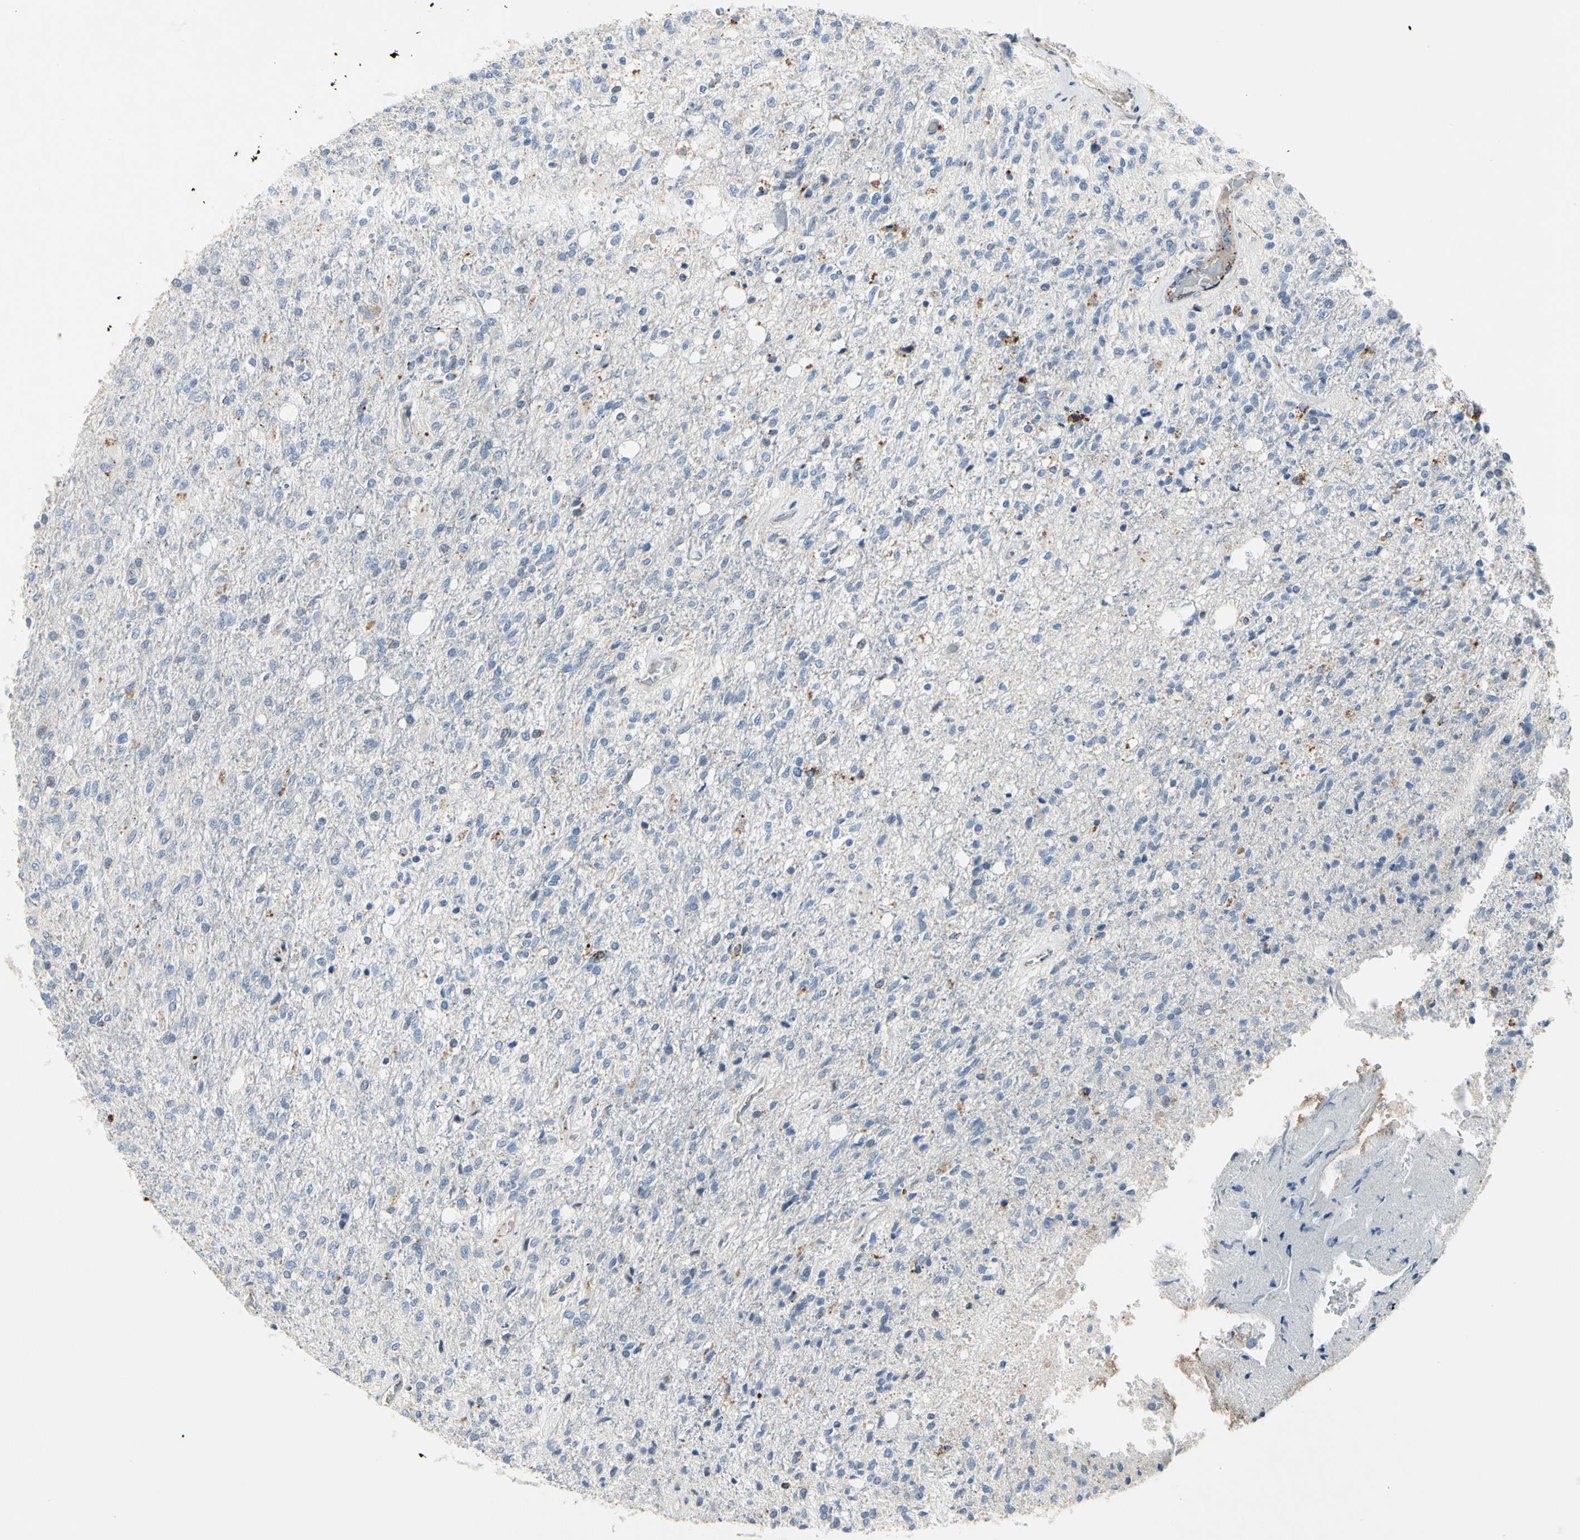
{"staining": {"intensity": "negative", "quantity": "none", "location": "none"}, "tissue": "glioma", "cell_type": "Tumor cells", "image_type": "cancer", "snomed": [{"axis": "morphology", "description": "Normal tissue, NOS"}, {"axis": "morphology", "description": "Glioma, malignant, High grade"}, {"axis": "topography", "description": "Cerebral cortex"}], "caption": "A micrograph of human glioma is negative for staining in tumor cells. (IHC, brightfield microscopy, high magnification).", "gene": "RETSAT", "patient": {"sex": "male", "age": 77}}